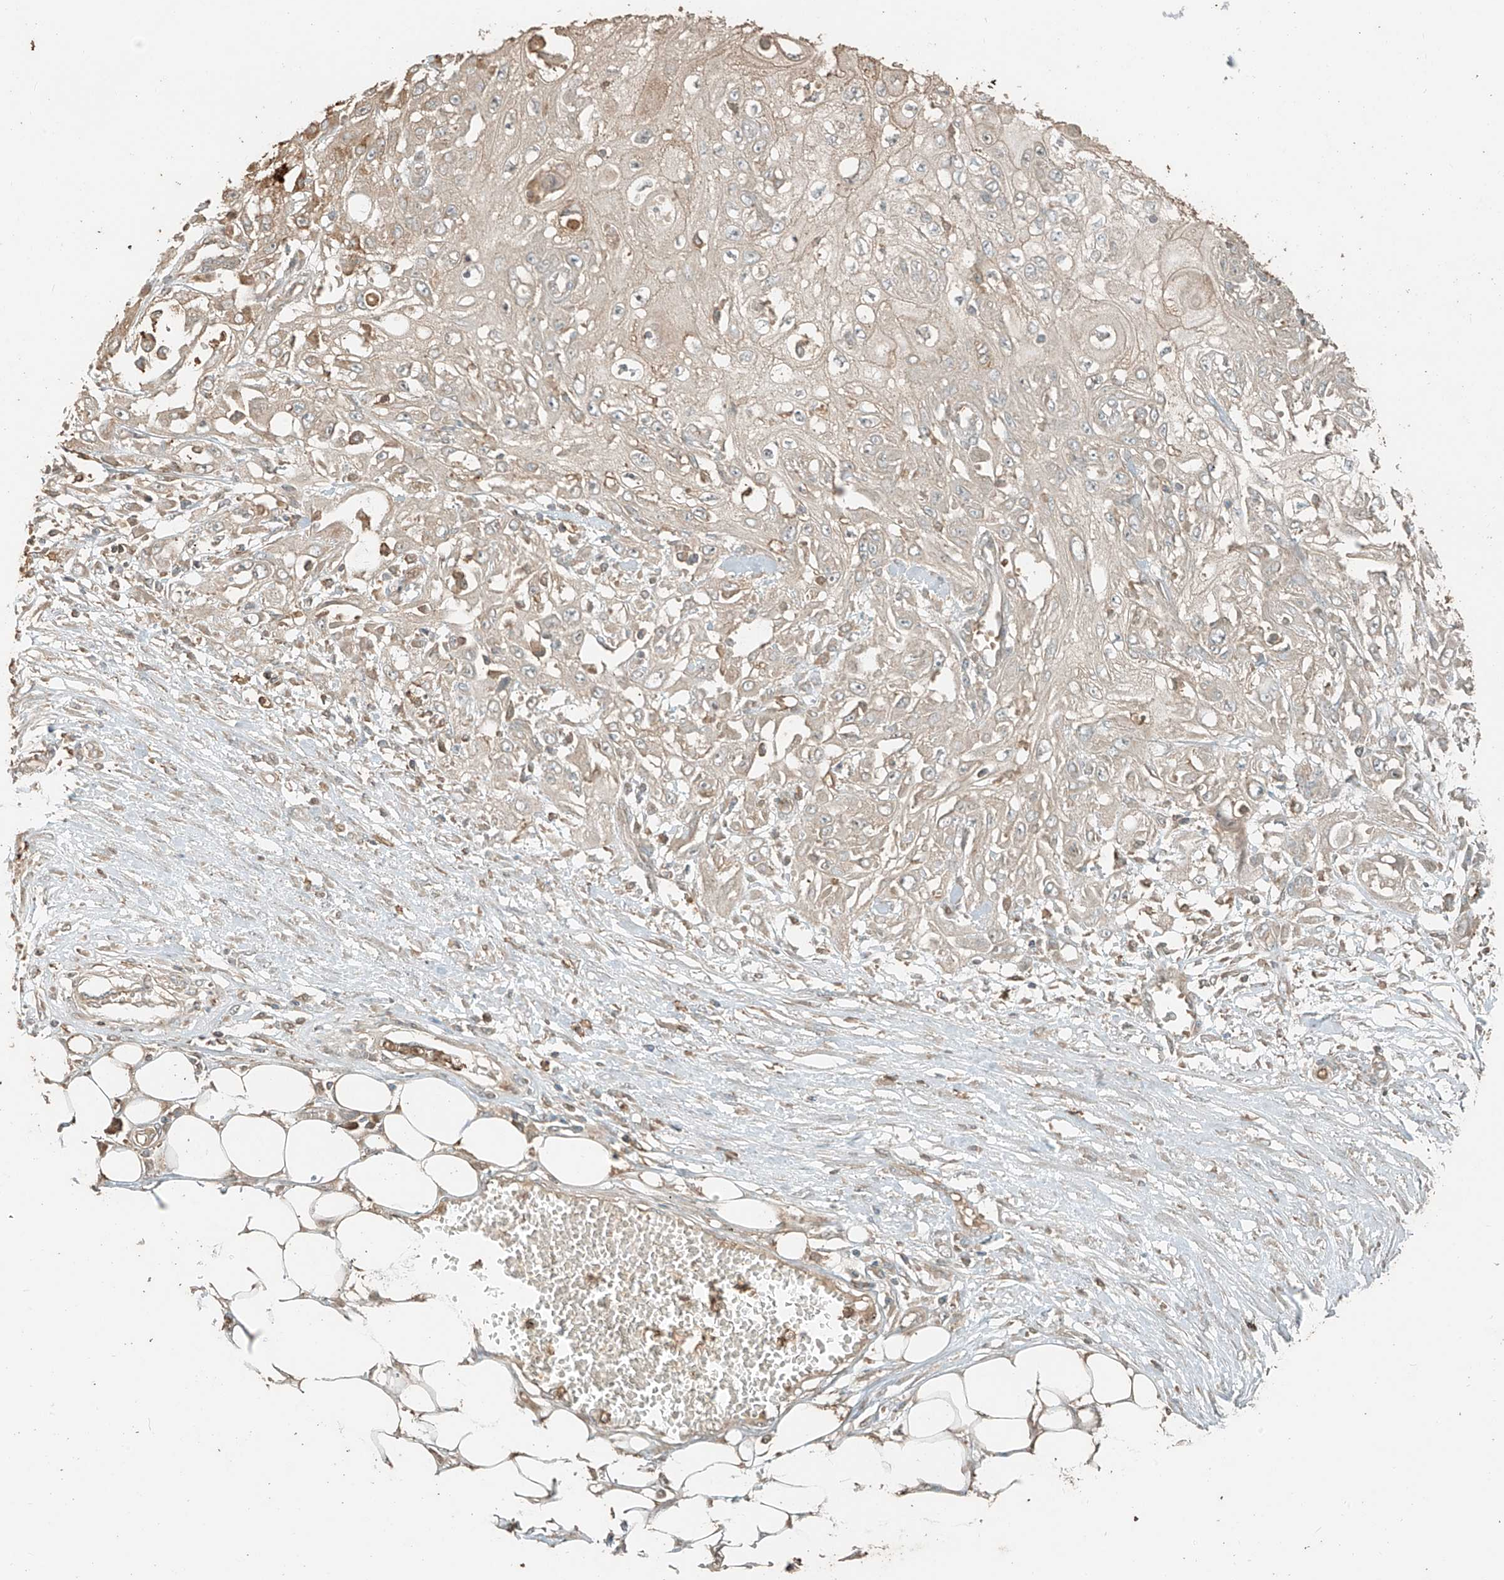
{"staining": {"intensity": "weak", "quantity": "<25%", "location": "cytoplasmic/membranous"}, "tissue": "skin cancer", "cell_type": "Tumor cells", "image_type": "cancer", "snomed": [{"axis": "morphology", "description": "Squamous cell carcinoma, NOS"}, {"axis": "morphology", "description": "Squamous cell carcinoma, metastatic, NOS"}, {"axis": "topography", "description": "Skin"}, {"axis": "topography", "description": "Lymph node"}], "caption": "High magnification brightfield microscopy of skin cancer (metastatic squamous cell carcinoma) stained with DAB (brown) and counterstained with hematoxylin (blue): tumor cells show no significant positivity.", "gene": "RFTN2", "patient": {"sex": "male", "age": 75}}